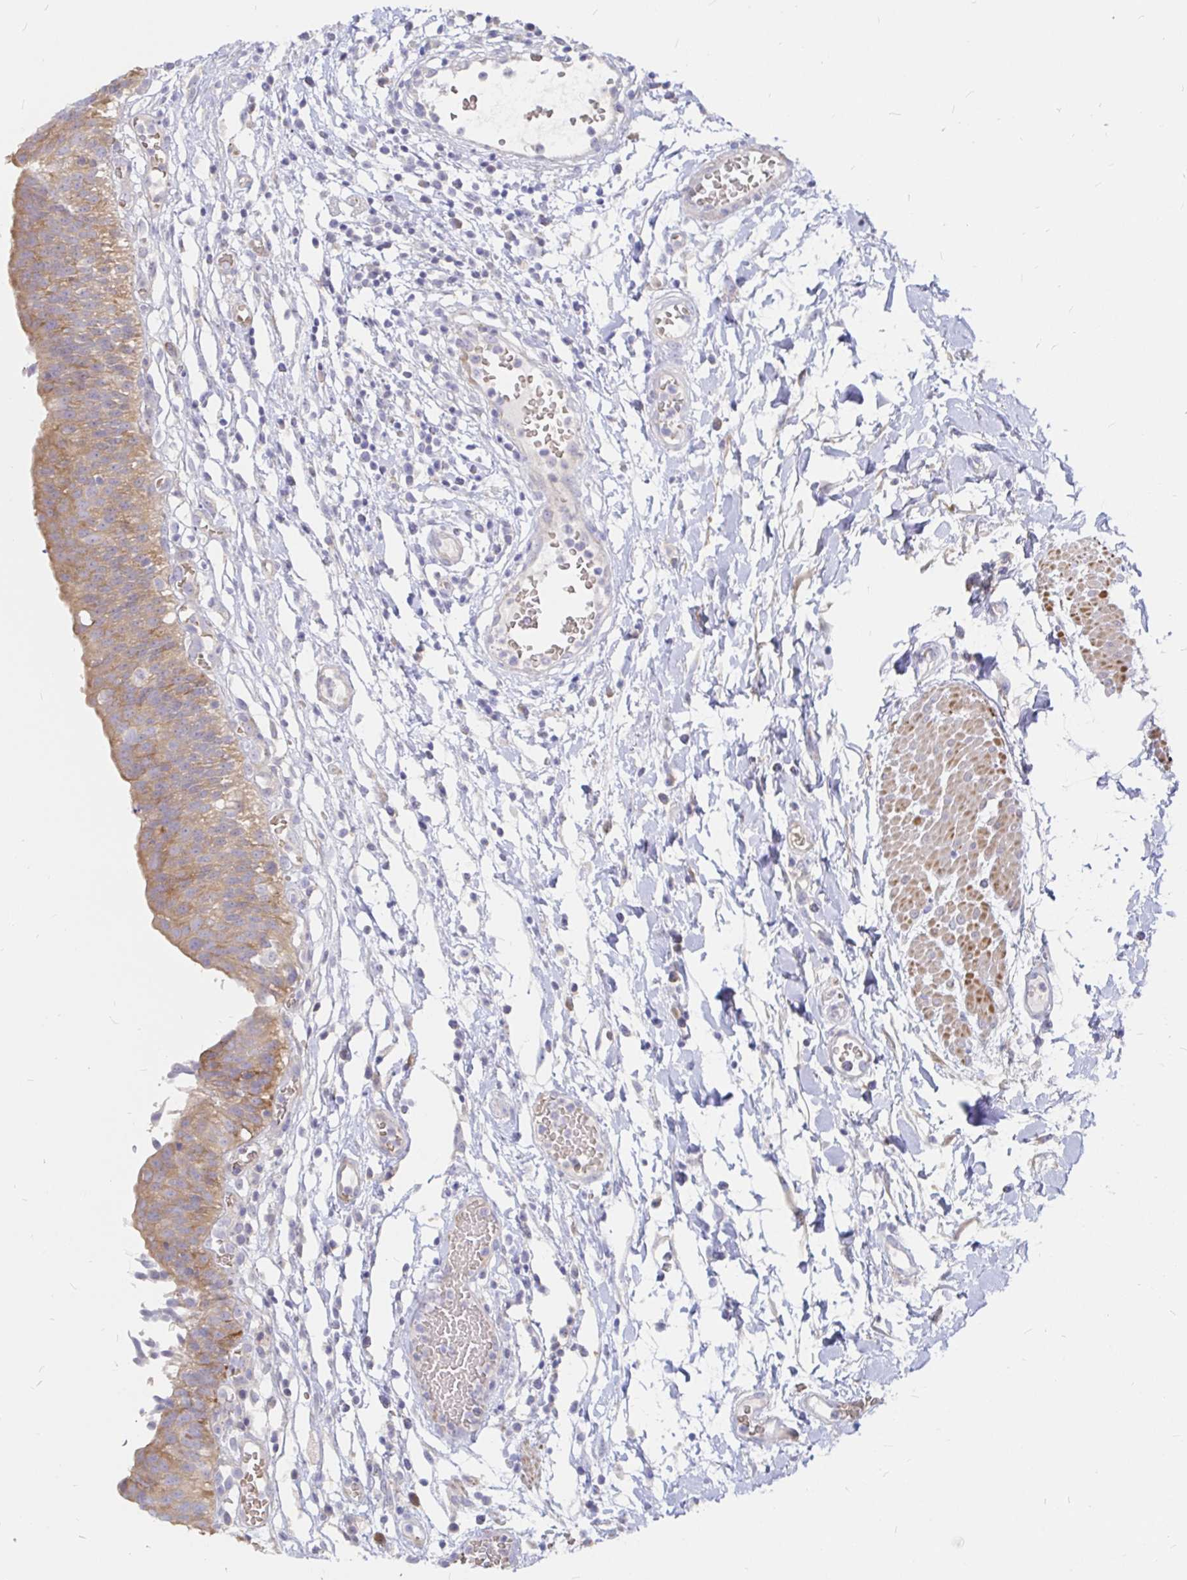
{"staining": {"intensity": "moderate", "quantity": "25%-75%", "location": "cytoplasmic/membranous"}, "tissue": "urinary bladder", "cell_type": "Urothelial cells", "image_type": "normal", "snomed": [{"axis": "morphology", "description": "Normal tissue, NOS"}, {"axis": "topography", "description": "Urinary bladder"}], "caption": "A photomicrograph of human urinary bladder stained for a protein demonstrates moderate cytoplasmic/membranous brown staining in urothelial cells. (DAB (3,3'-diaminobenzidine) IHC, brown staining for protein, blue staining for nuclei).", "gene": "KCTD19", "patient": {"sex": "male", "age": 64}}